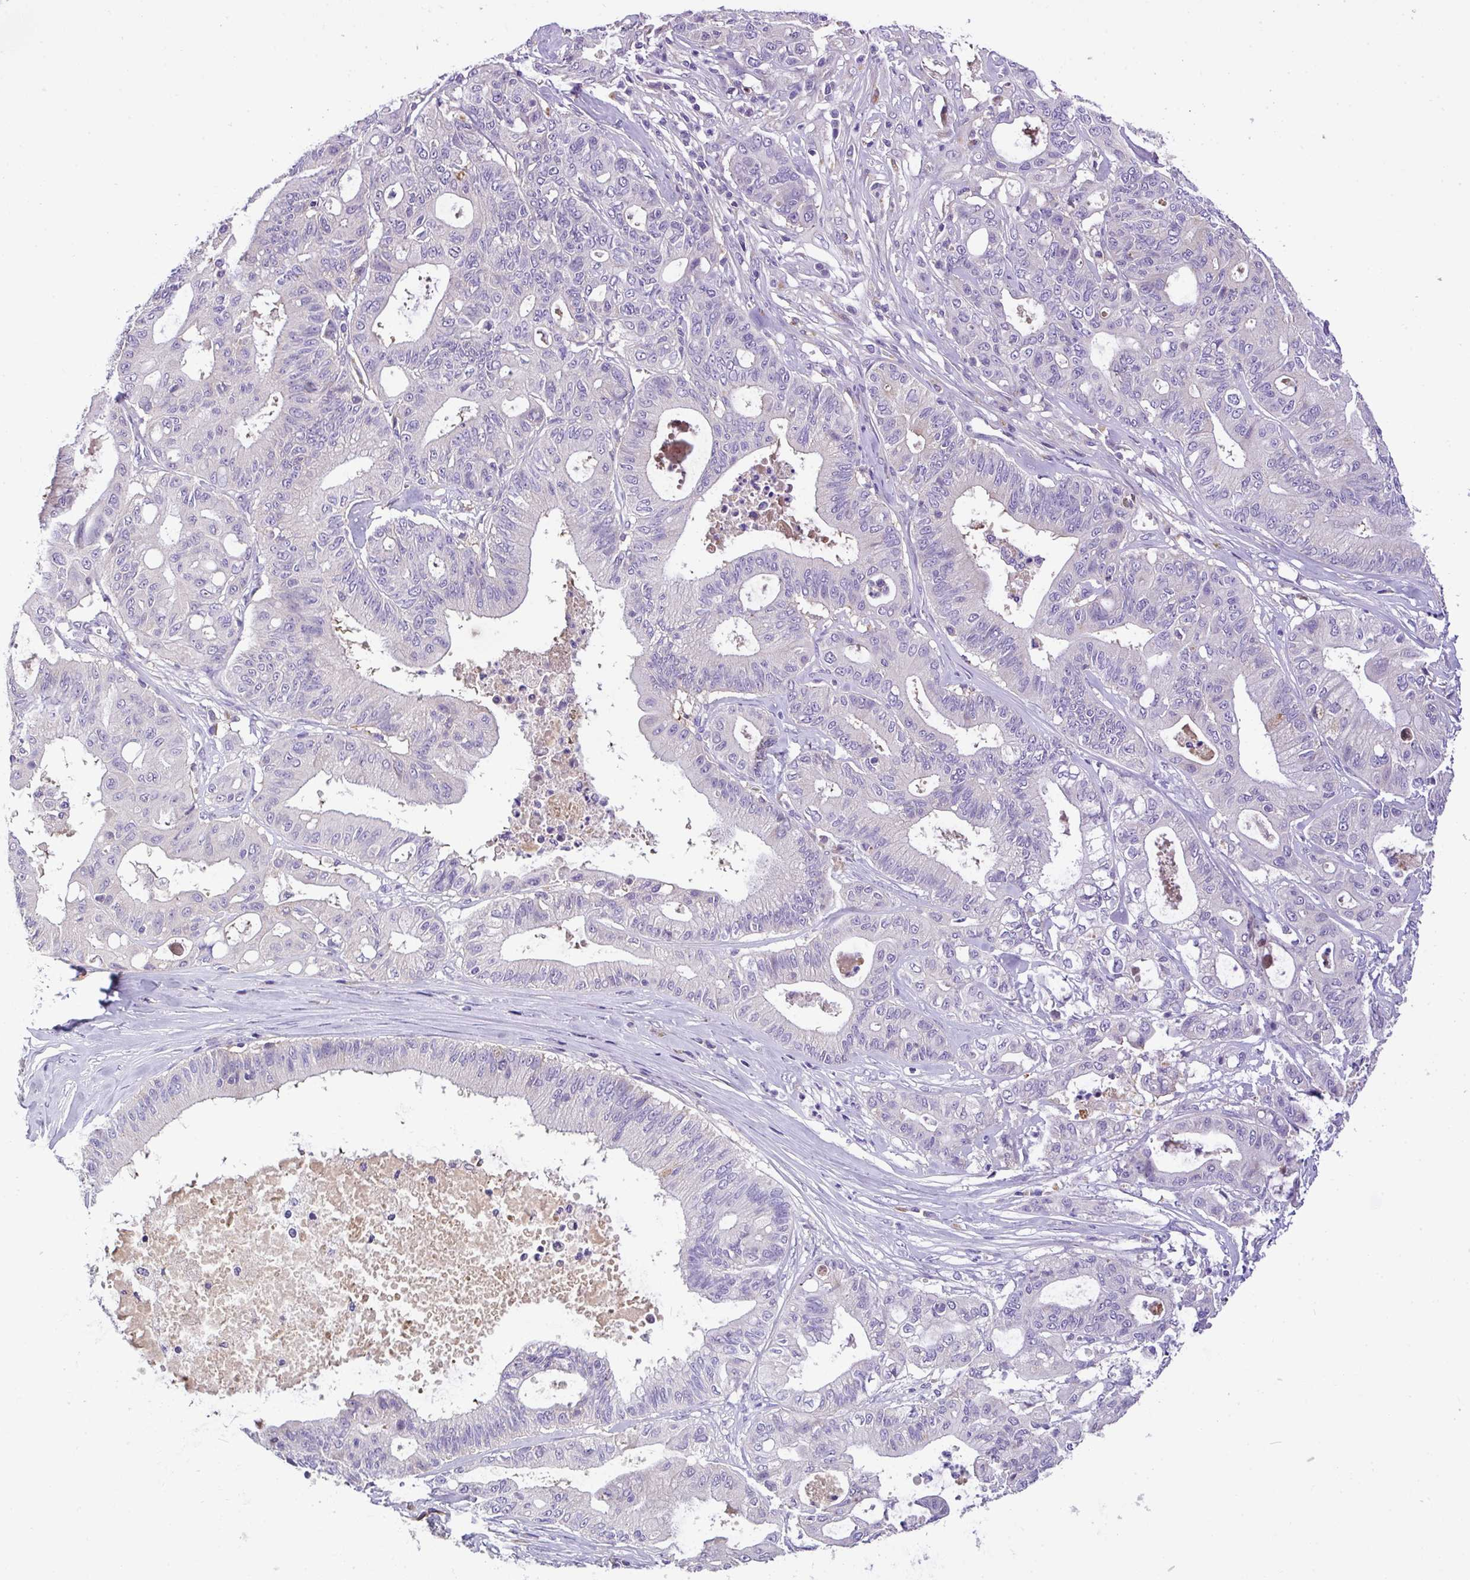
{"staining": {"intensity": "negative", "quantity": "none", "location": "none"}, "tissue": "ovarian cancer", "cell_type": "Tumor cells", "image_type": "cancer", "snomed": [{"axis": "morphology", "description": "Cystadenocarcinoma, mucinous, NOS"}, {"axis": "topography", "description": "Ovary"}], "caption": "Human ovarian cancer stained for a protein using immunohistochemistry shows no positivity in tumor cells.", "gene": "ANXA2R", "patient": {"sex": "female", "age": 70}}